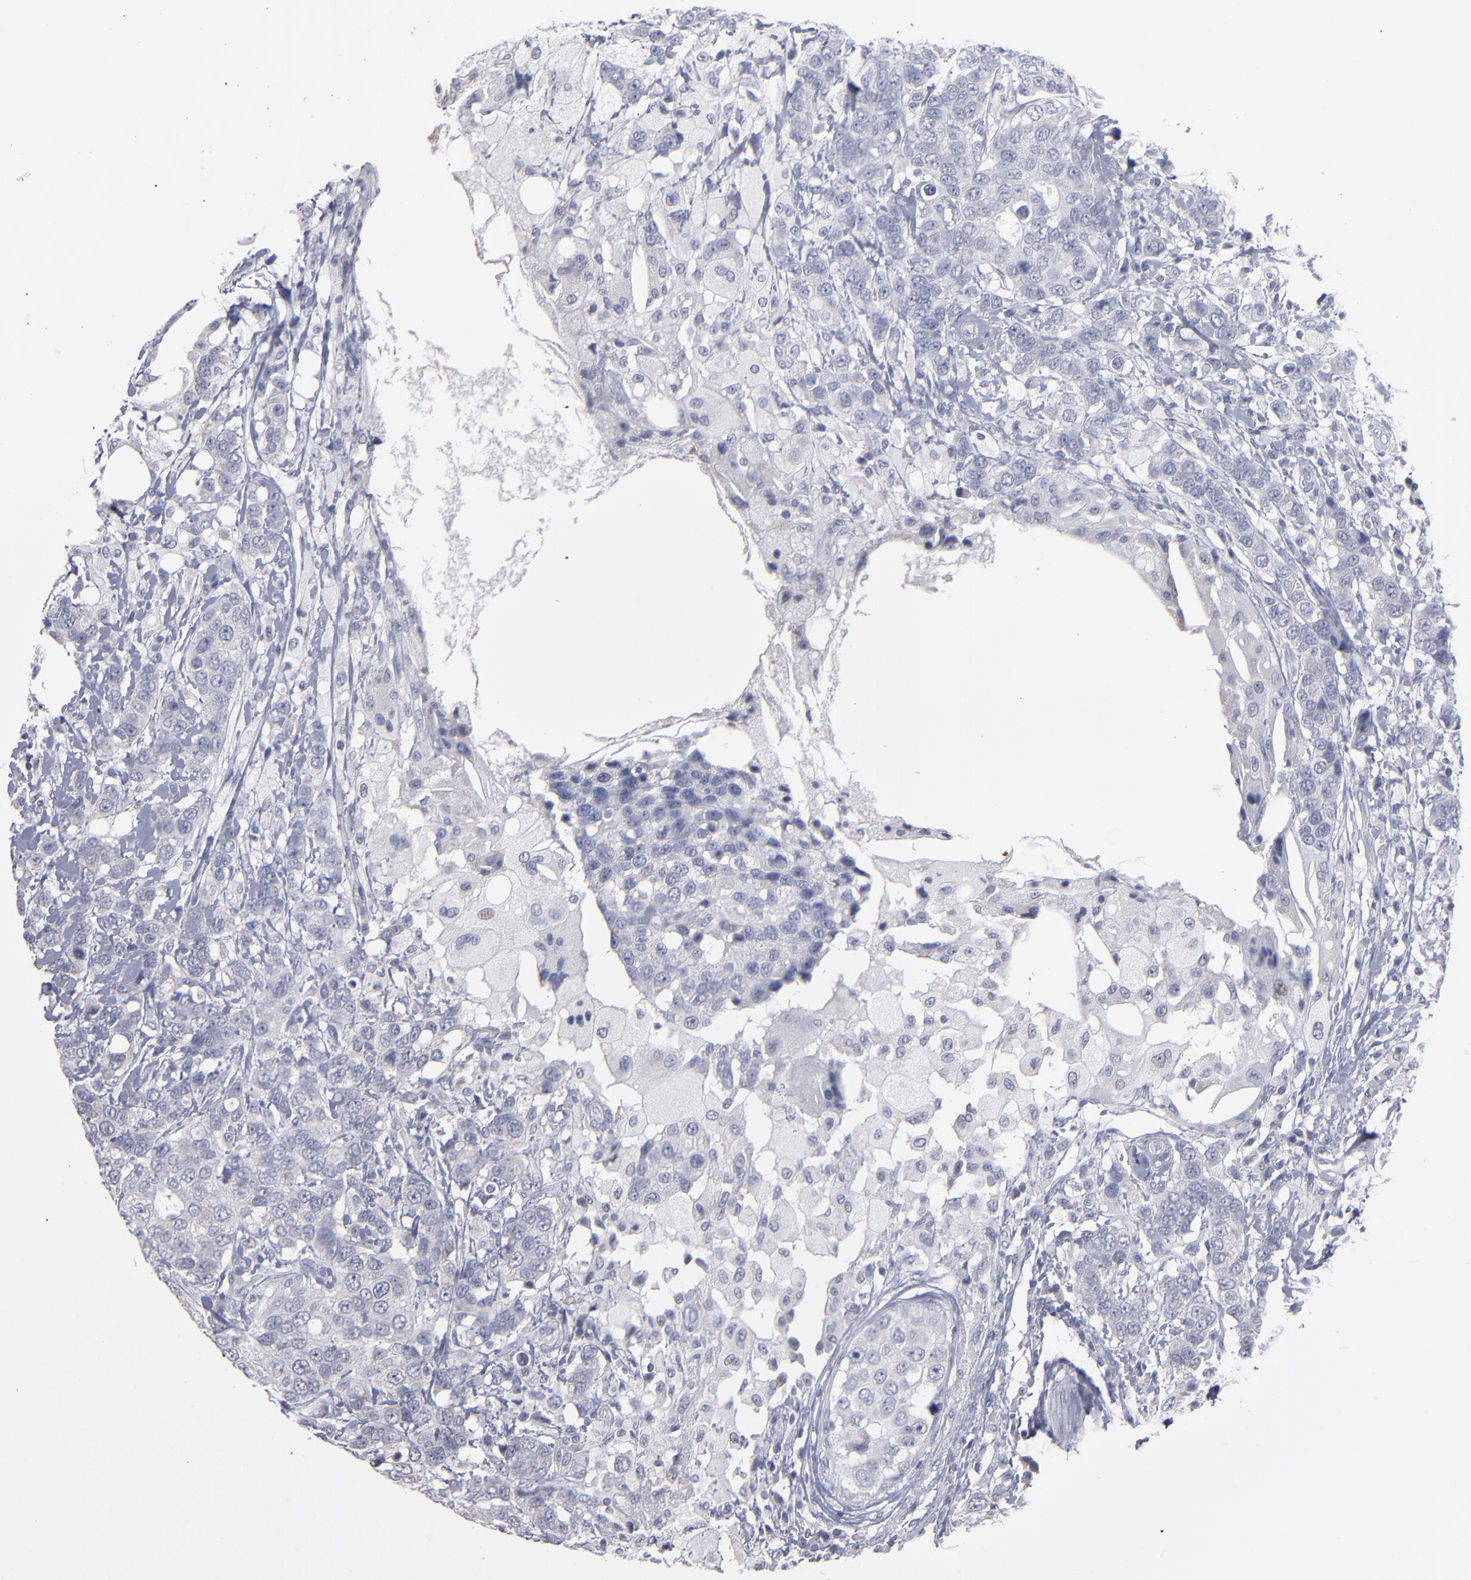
{"staining": {"intensity": "negative", "quantity": "none", "location": "none"}, "tissue": "breast cancer", "cell_type": "Tumor cells", "image_type": "cancer", "snomed": [{"axis": "morphology", "description": "Duct carcinoma"}, {"axis": "topography", "description": "Breast"}], "caption": "High power microscopy histopathology image of an IHC histopathology image of breast cancer, revealing no significant staining in tumor cells.", "gene": "RPH3A", "patient": {"sex": "female", "age": 27}}